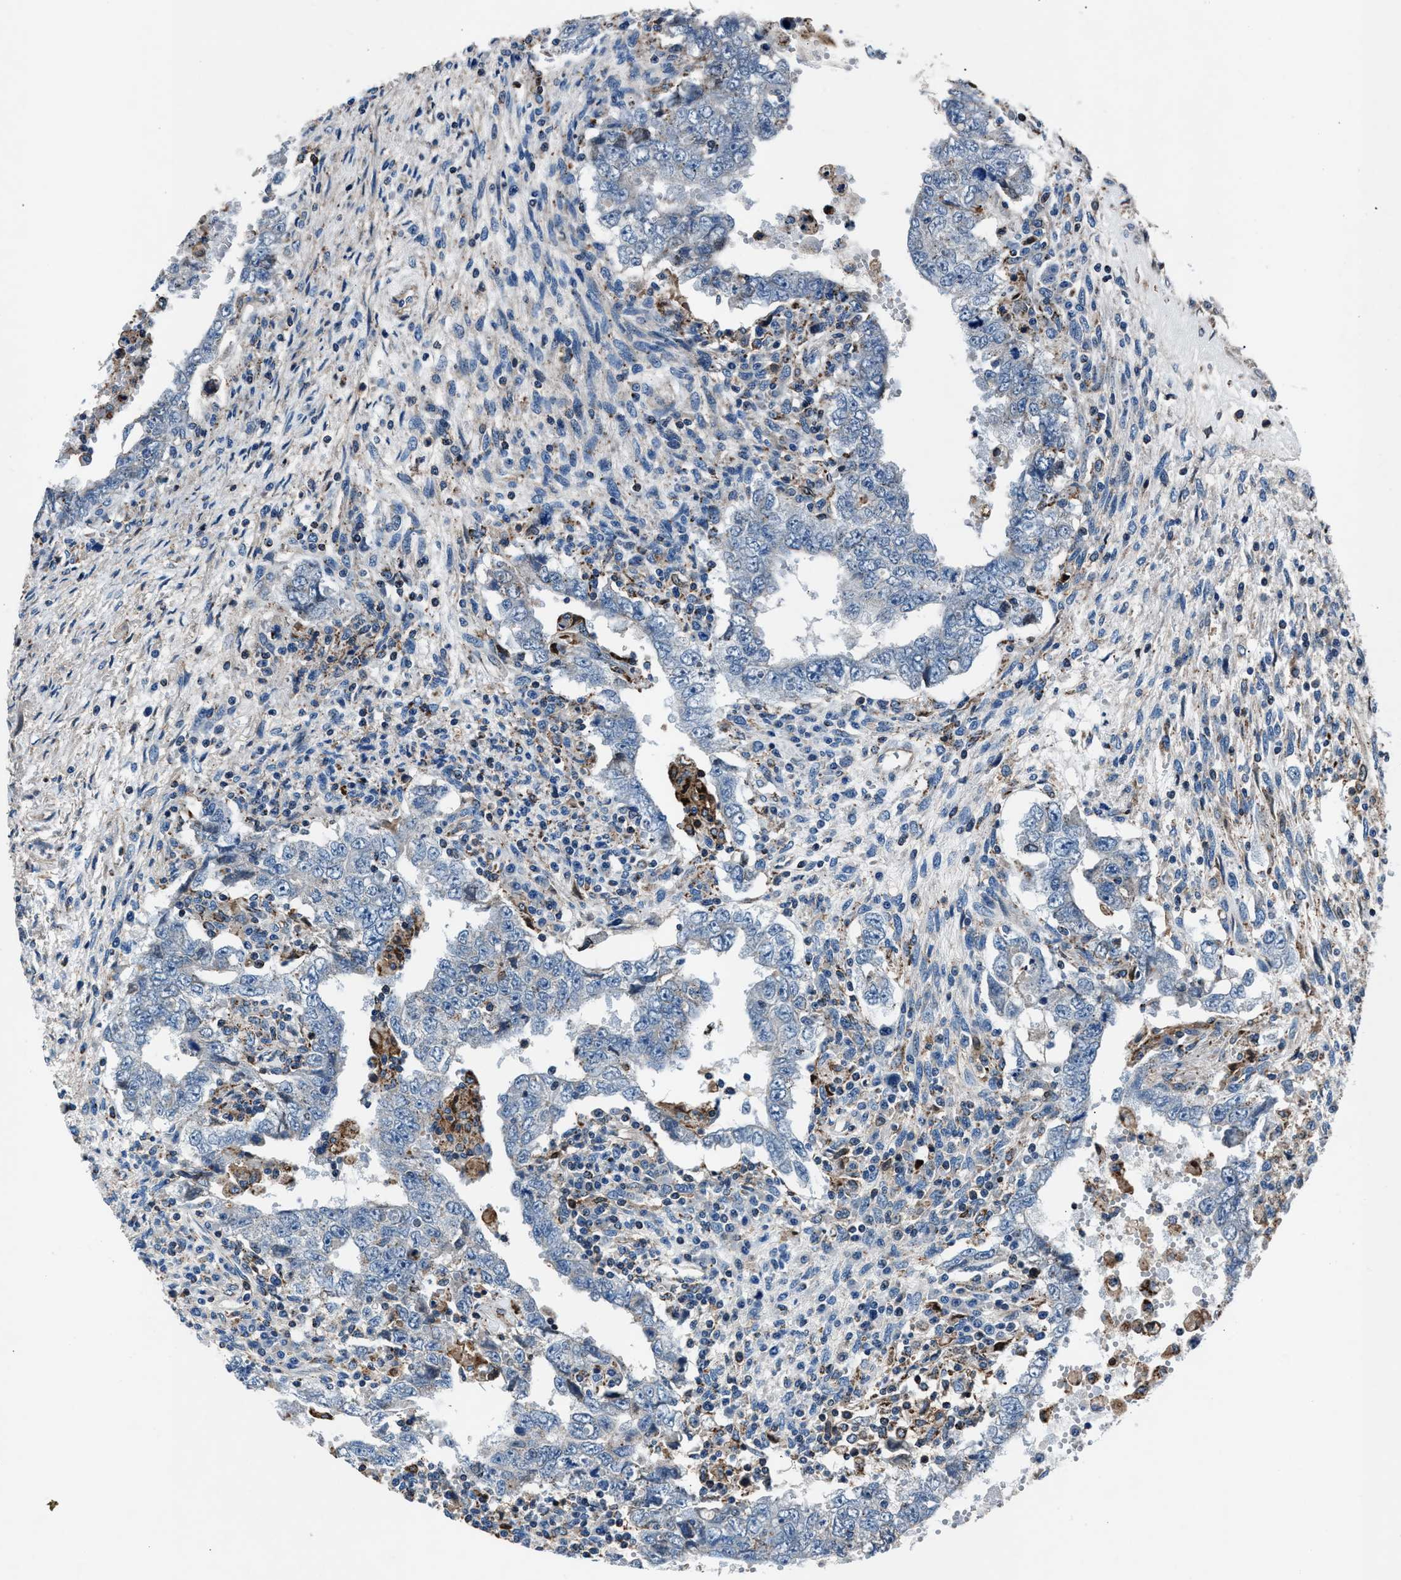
{"staining": {"intensity": "negative", "quantity": "none", "location": "none"}, "tissue": "testis cancer", "cell_type": "Tumor cells", "image_type": "cancer", "snomed": [{"axis": "morphology", "description": "Carcinoma, Embryonal, NOS"}, {"axis": "topography", "description": "Testis"}], "caption": "High power microscopy image of an immunohistochemistry (IHC) image of testis cancer (embryonal carcinoma), revealing no significant staining in tumor cells.", "gene": "MFSD11", "patient": {"sex": "male", "age": 26}}